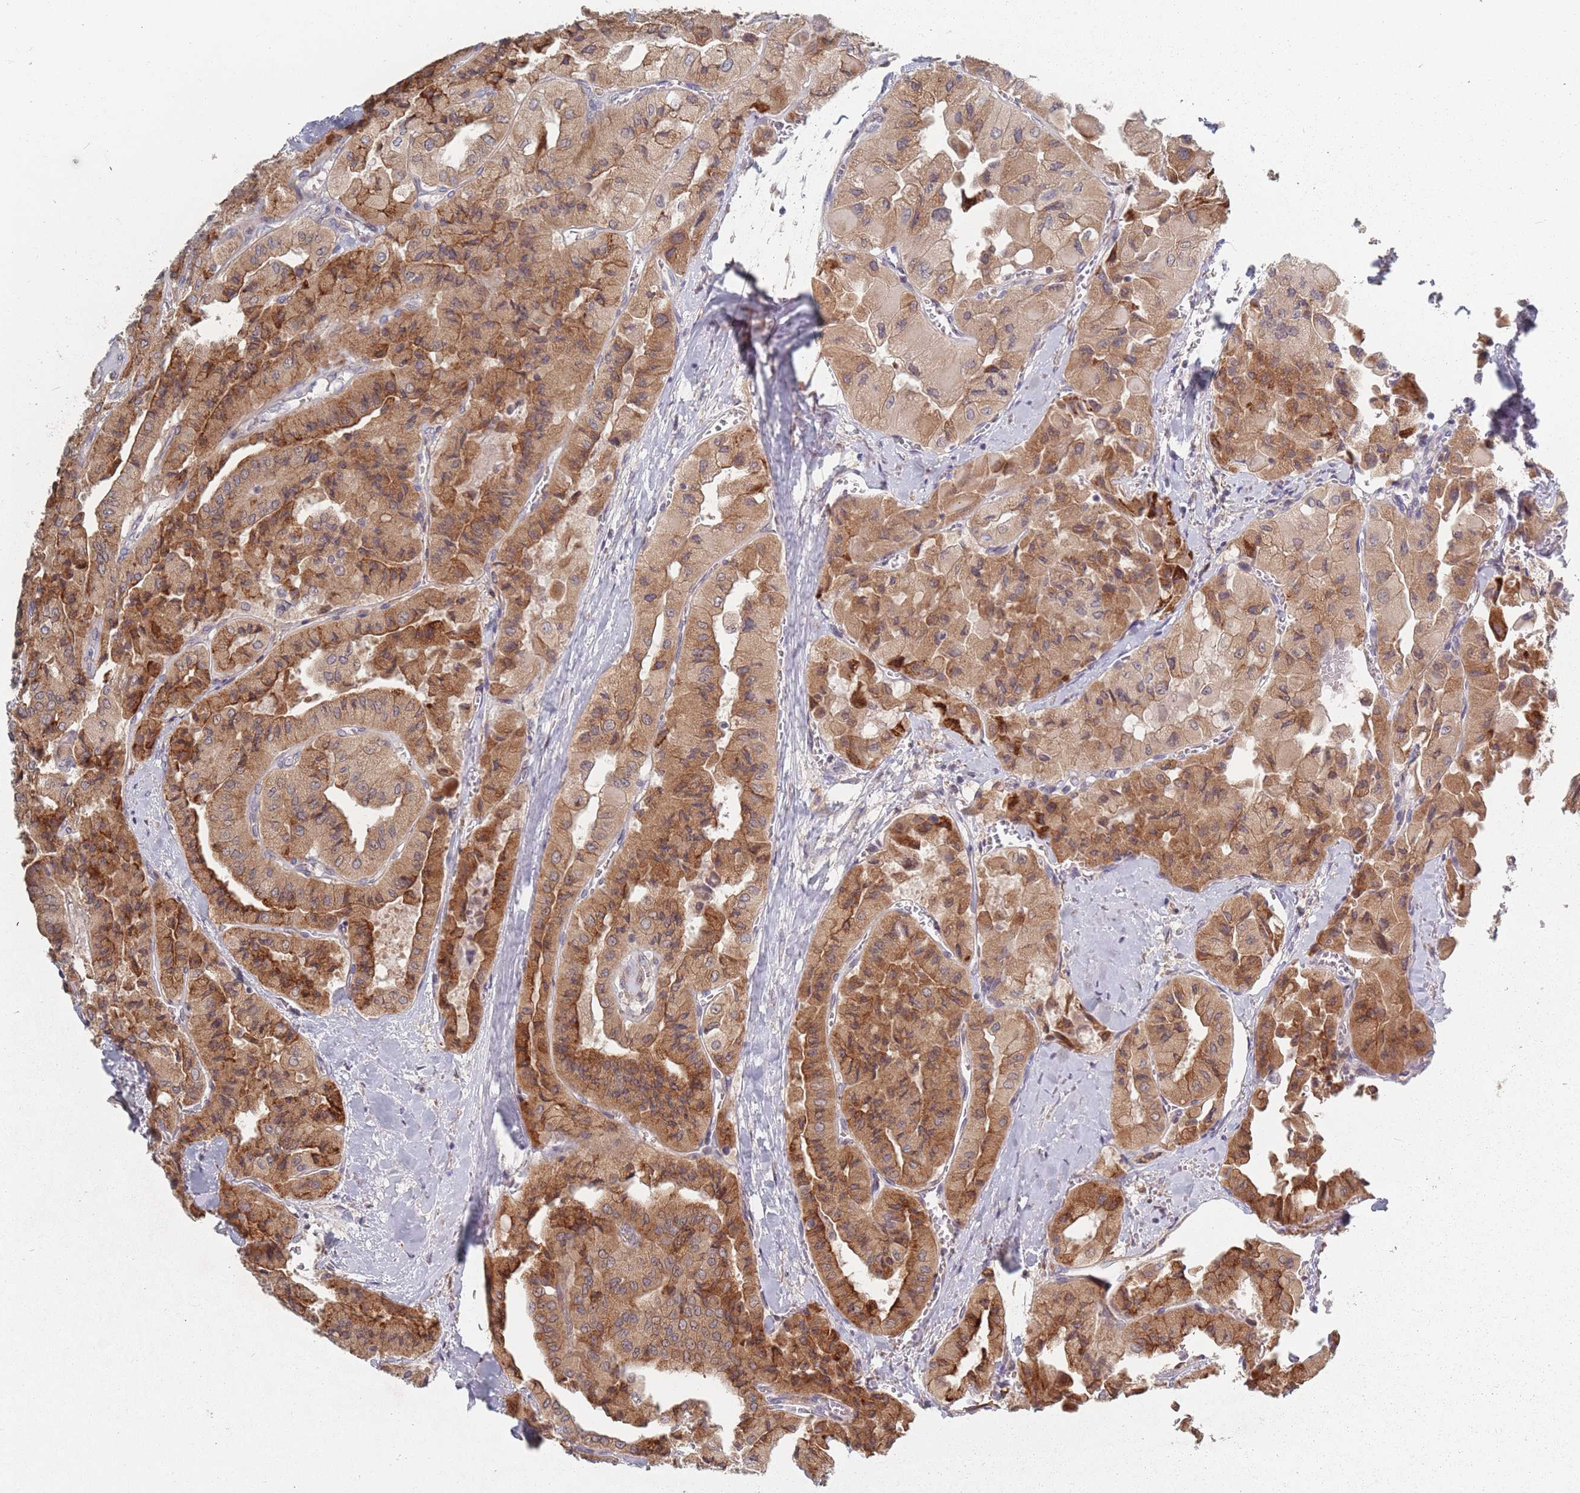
{"staining": {"intensity": "moderate", "quantity": ">75%", "location": "cytoplasmic/membranous"}, "tissue": "thyroid cancer", "cell_type": "Tumor cells", "image_type": "cancer", "snomed": [{"axis": "morphology", "description": "Normal tissue, NOS"}, {"axis": "morphology", "description": "Papillary adenocarcinoma, NOS"}, {"axis": "topography", "description": "Thyroid gland"}], "caption": "An immunohistochemistry (IHC) micrograph of neoplastic tissue is shown. Protein staining in brown shows moderate cytoplasmic/membranous positivity in thyroid cancer within tumor cells.", "gene": "ADAL", "patient": {"sex": "female", "age": 59}}